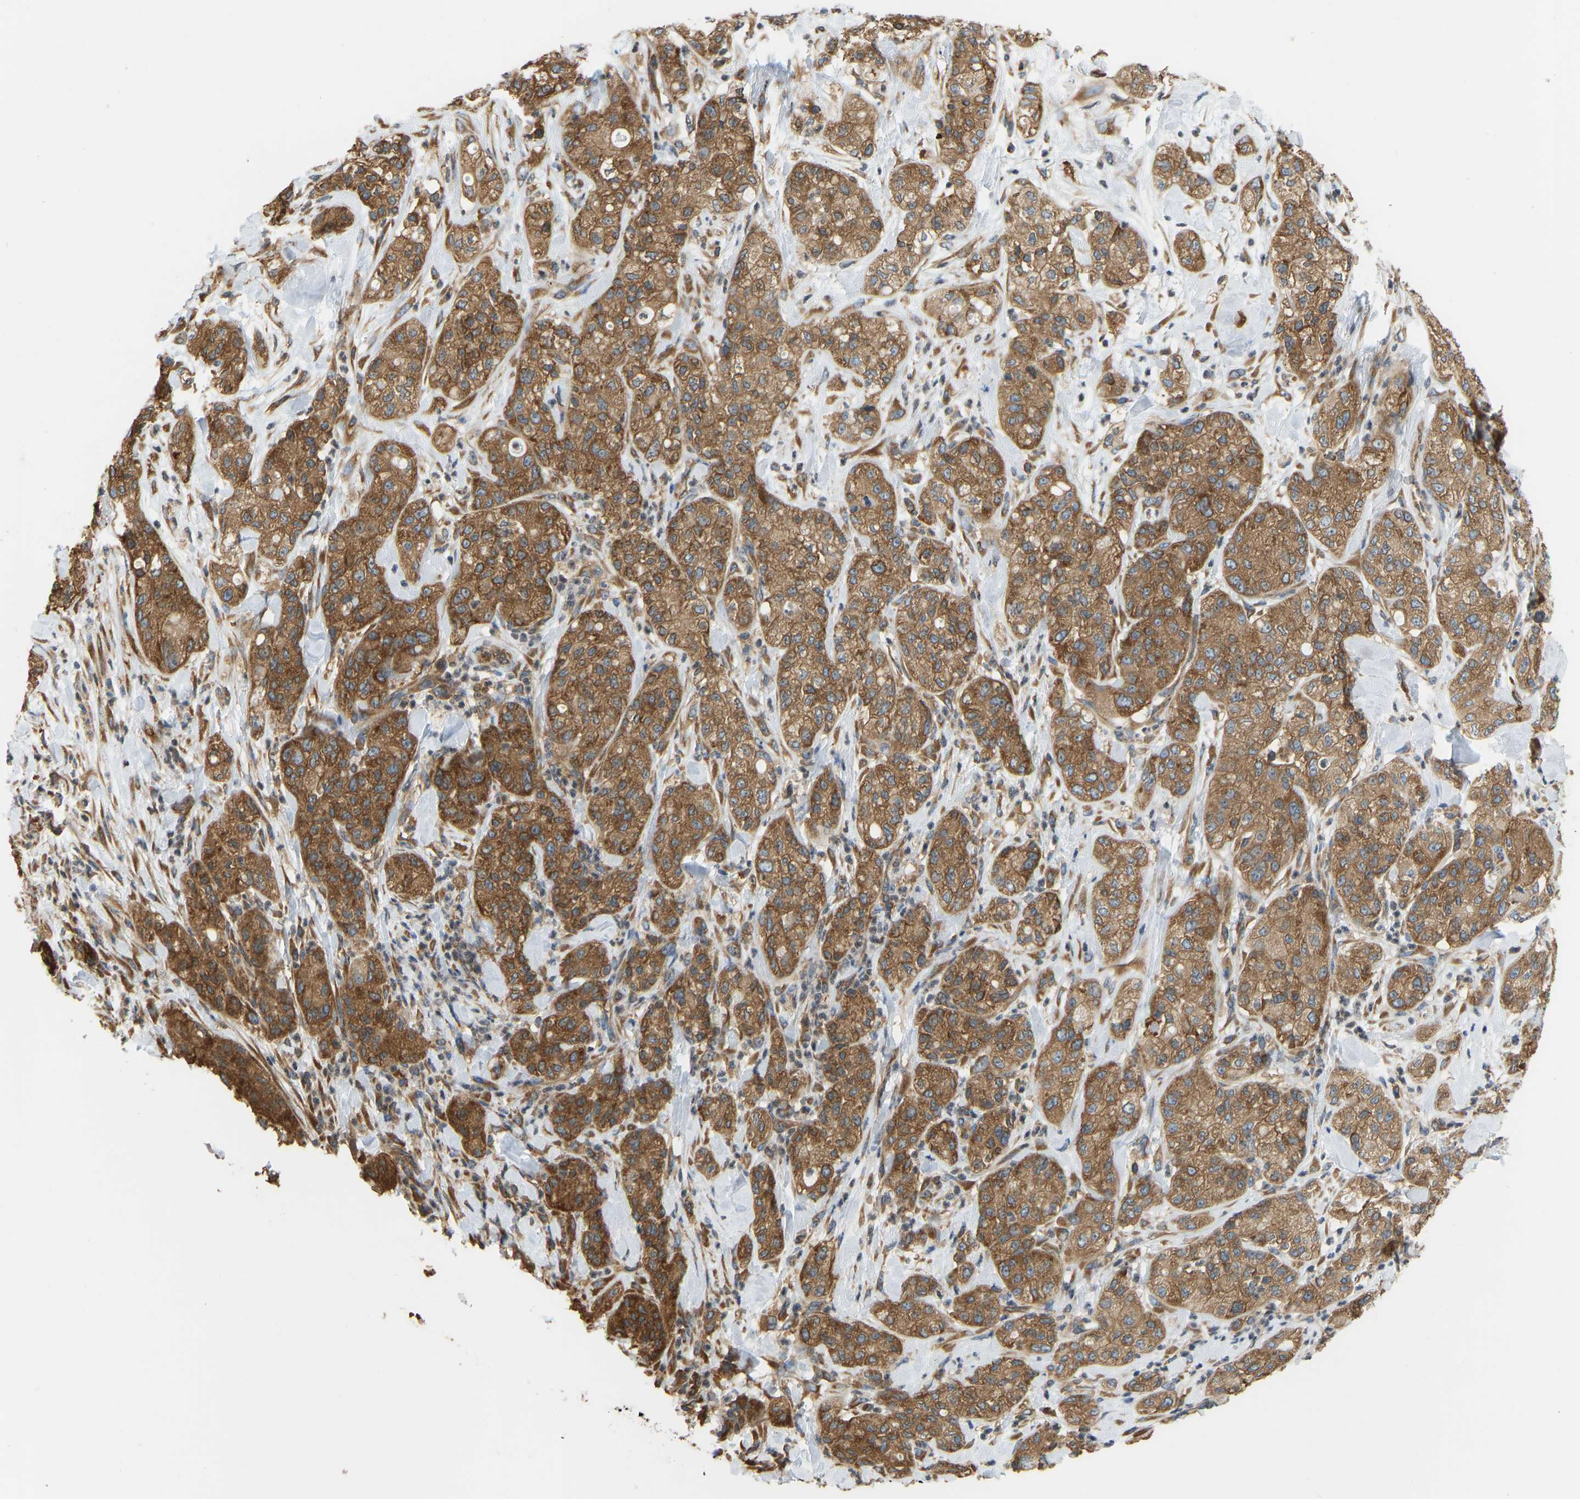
{"staining": {"intensity": "moderate", "quantity": ">75%", "location": "cytoplasmic/membranous"}, "tissue": "pancreatic cancer", "cell_type": "Tumor cells", "image_type": "cancer", "snomed": [{"axis": "morphology", "description": "Adenocarcinoma, NOS"}, {"axis": "topography", "description": "Pancreas"}], "caption": "IHC histopathology image of adenocarcinoma (pancreatic) stained for a protein (brown), which demonstrates medium levels of moderate cytoplasmic/membranous positivity in approximately >75% of tumor cells.", "gene": "RPS6KB2", "patient": {"sex": "female", "age": 78}}